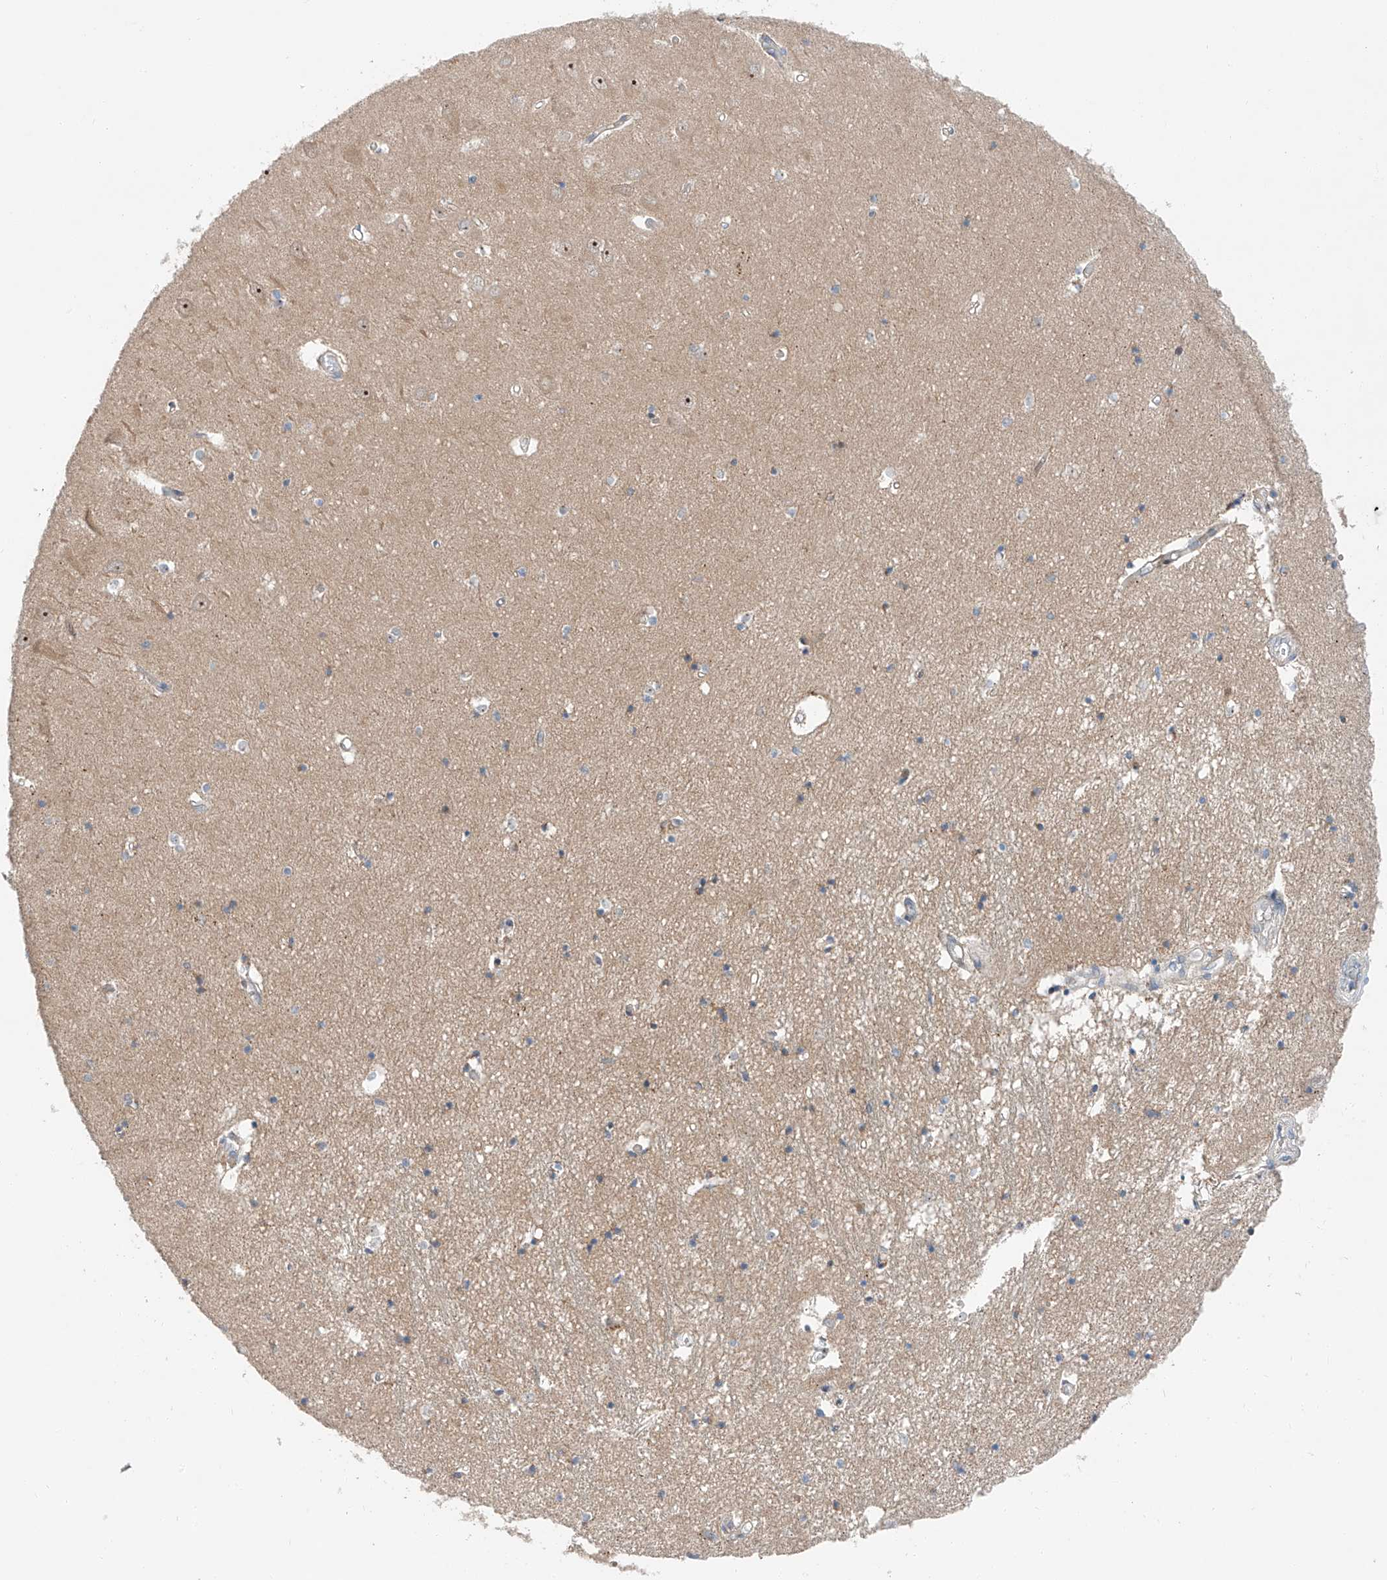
{"staining": {"intensity": "weak", "quantity": "<25%", "location": "cytoplasmic/membranous"}, "tissue": "hippocampus", "cell_type": "Glial cells", "image_type": "normal", "snomed": [{"axis": "morphology", "description": "Normal tissue, NOS"}, {"axis": "topography", "description": "Hippocampus"}], "caption": "A high-resolution photomicrograph shows immunohistochemistry (IHC) staining of normal hippocampus, which demonstrates no significant expression in glial cells.", "gene": "CLDND1", "patient": {"sex": "male", "age": 70}}